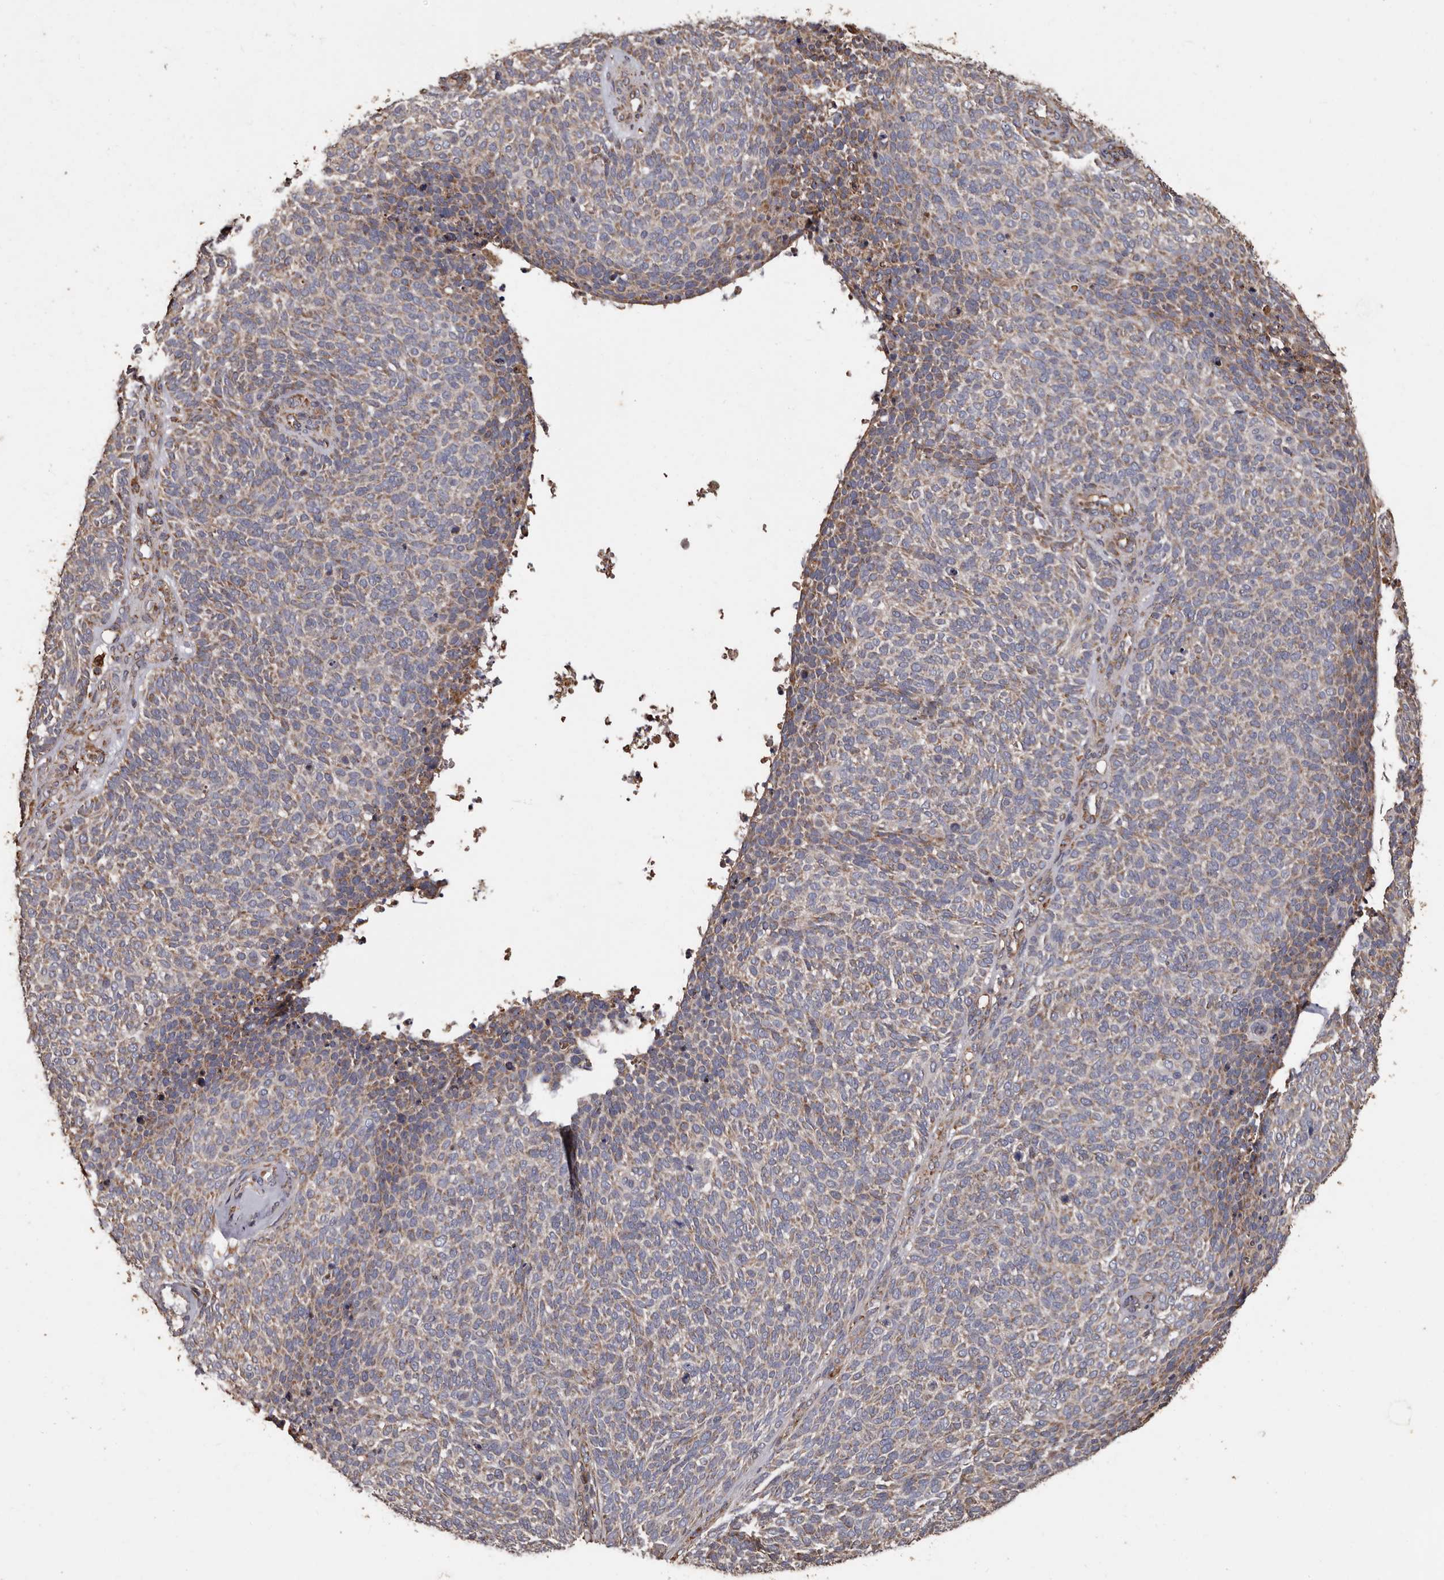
{"staining": {"intensity": "moderate", "quantity": "25%-75%", "location": "cytoplasmic/membranous"}, "tissue": "skin cancer", "cell_type": "Tumor cells", "image_type": "cancer", "snomed": [{"axis": "morphology", "description": "Squamous cell carcinoma, NOS"}, {"axis": "topography", "description": "Skin"}], "caption": "Immunohistochemistry (IHC) (DAB (3,3'-diaminobenzidine)) staining of human squamous cell carcinoma (skin) exhibits moderate cytoplasmic/membranous protein positivity in about 25%-75% of tumor cells.", "gene": "OSGIN2", "patient": {"sex": "female", "age": 90}}